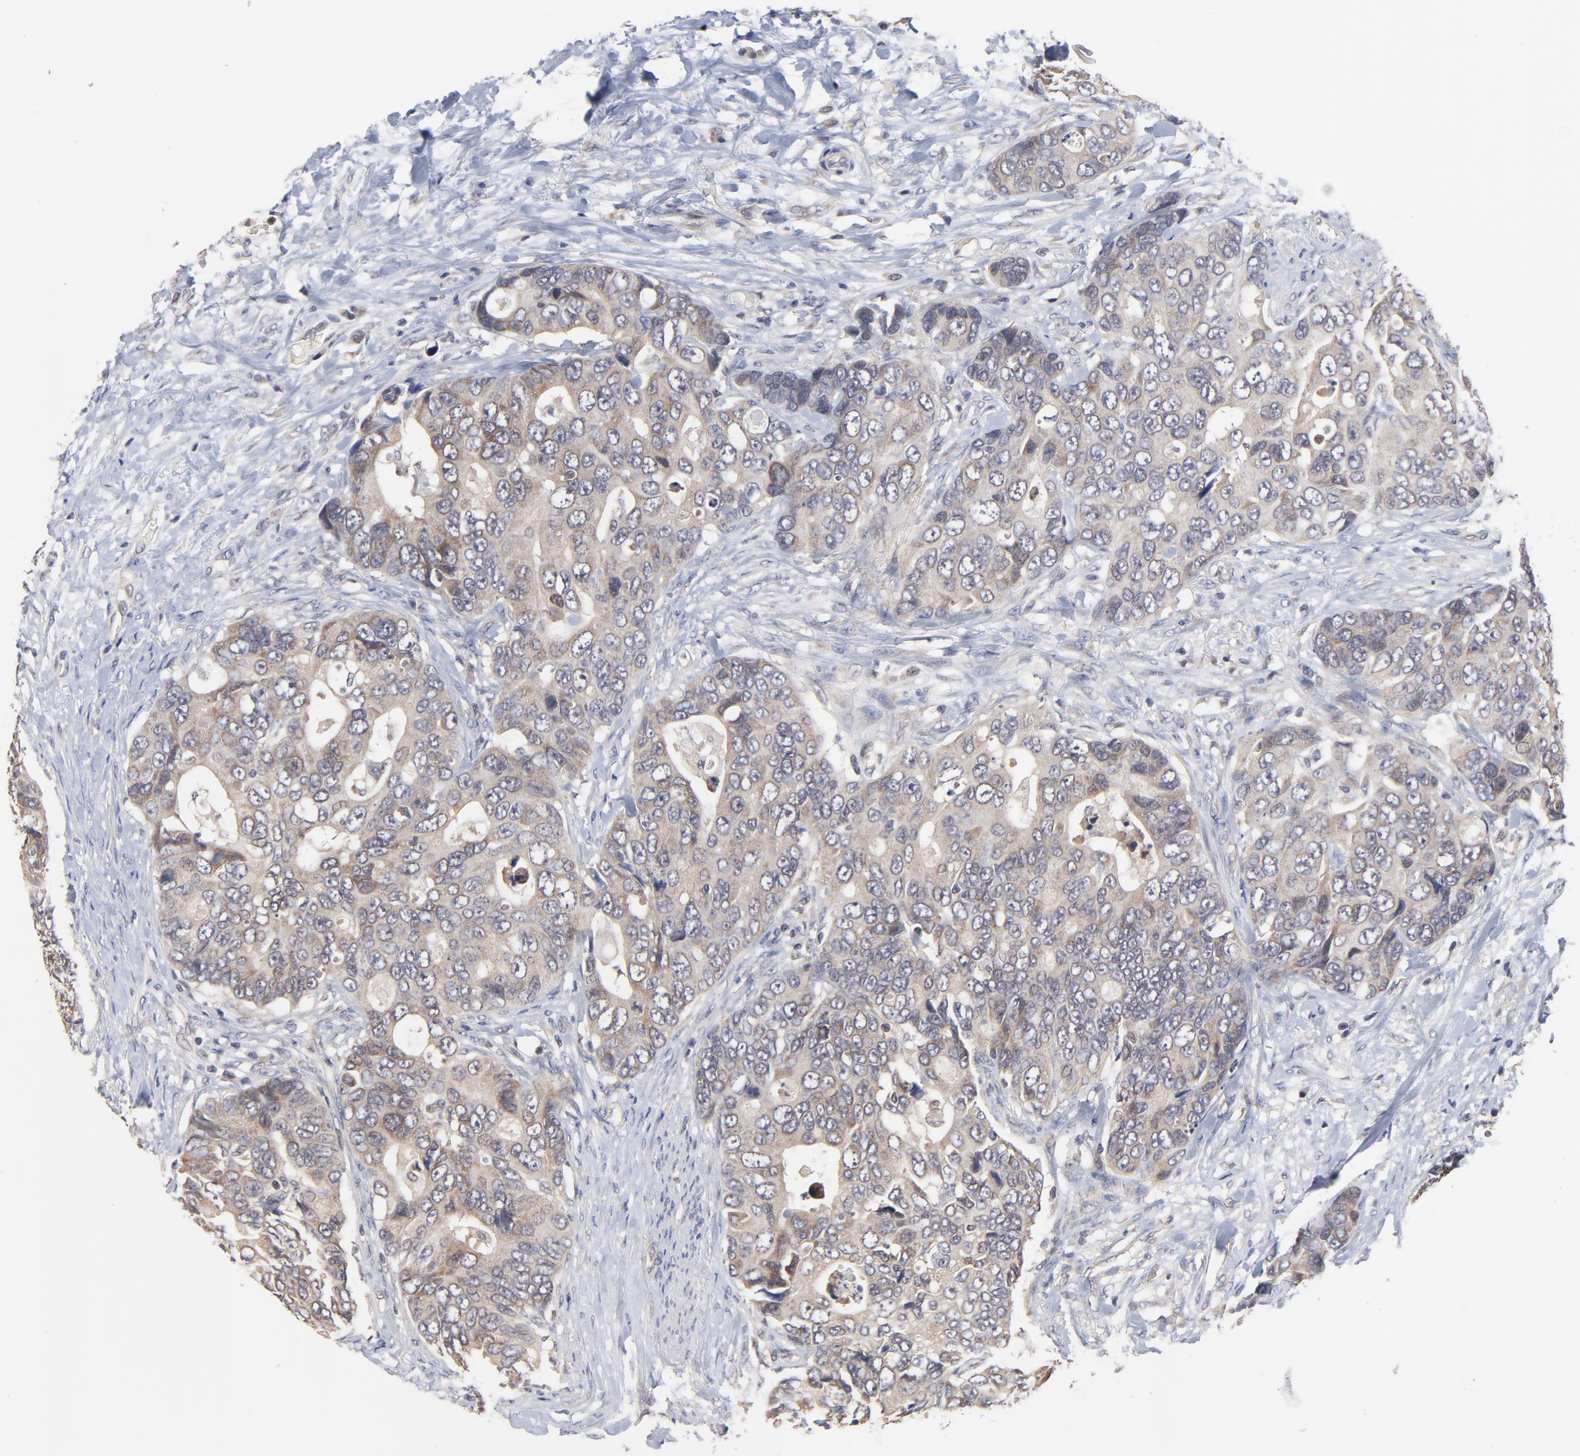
{"staining": {"intensity": "weak", "quantity": ">75%", "location": "cytoplasmic/membranous"}, "tissue": "colorectal cancer", "cell_type": "Tumor cells", "image_type": "cancer", "snomed": [{"axis": "morphology", "description": "Adenocarcinoma, NOS"}, {"axis": "topography", "description": "Rectum"}], "caption": "Tumor cells exhibit weak cytoplasmic/membranous staining in about >75% of cells in adenocarcinoma (colorectal). The protein of interest is stained brown, and the nuclei are stained in blue (DAB IHC with brightfield microscopy, high magnification).", "gene": "PCMT1", "patient": {"sex": "female", "age": 67}}